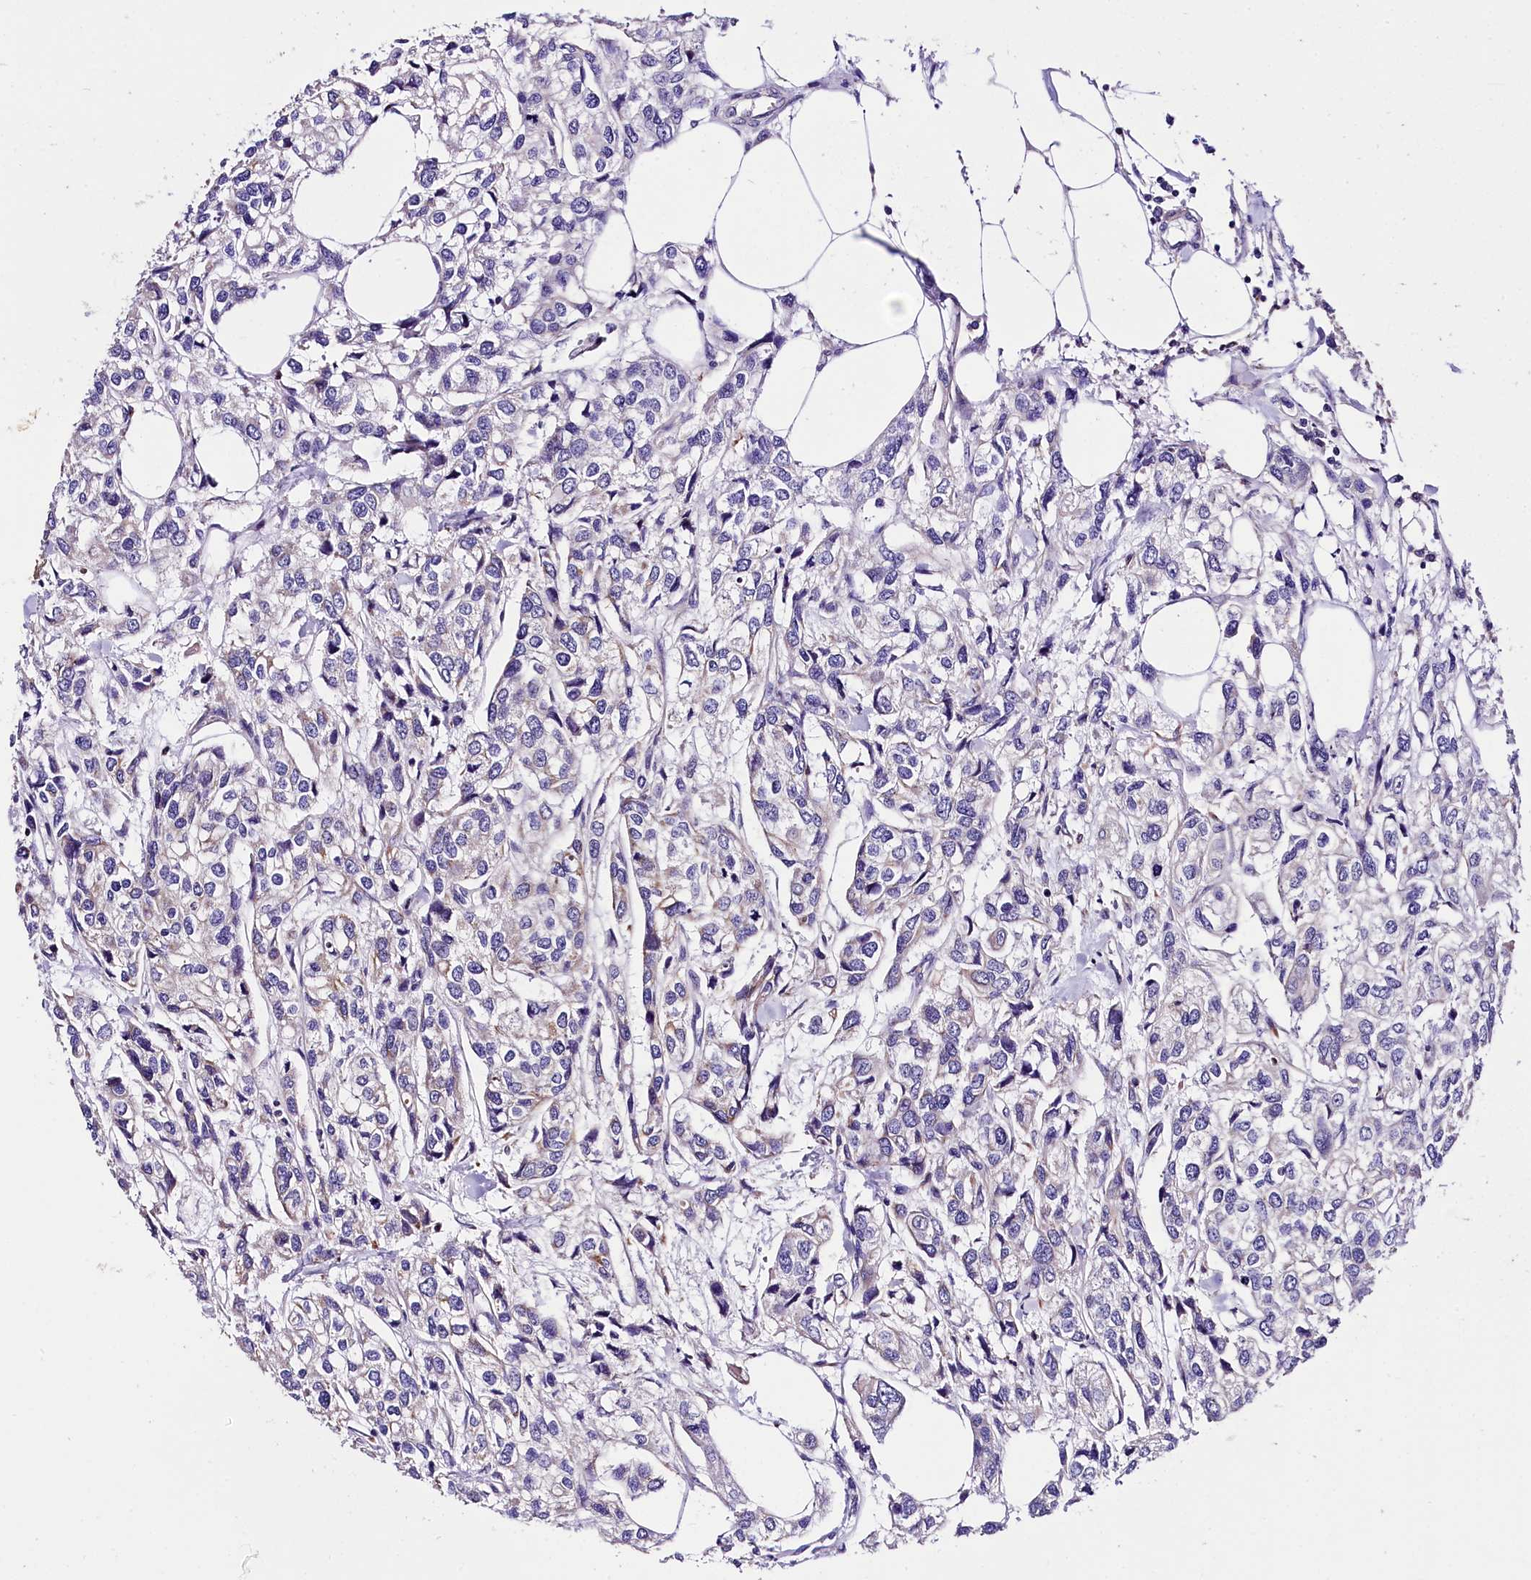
{"staining": {"intensity": "negative", "quantity": "none", "location": "none"}, "tissue": "urothelial cancer", "cell_type": "Tumor cells", "image_type": "cancer", "snomed": [{"axis": "morphology", "description": "Urothelial carcinoma, High grade"}, {"axis": "topography", "description": "Urinary bladder"}], "caption": "Urothelial cancer stained for a protein using immunohistochemistry demonstrates no expression tumor cells.", "gene": "ACAA2", "patient": {"sex": "male", "age": 67}}